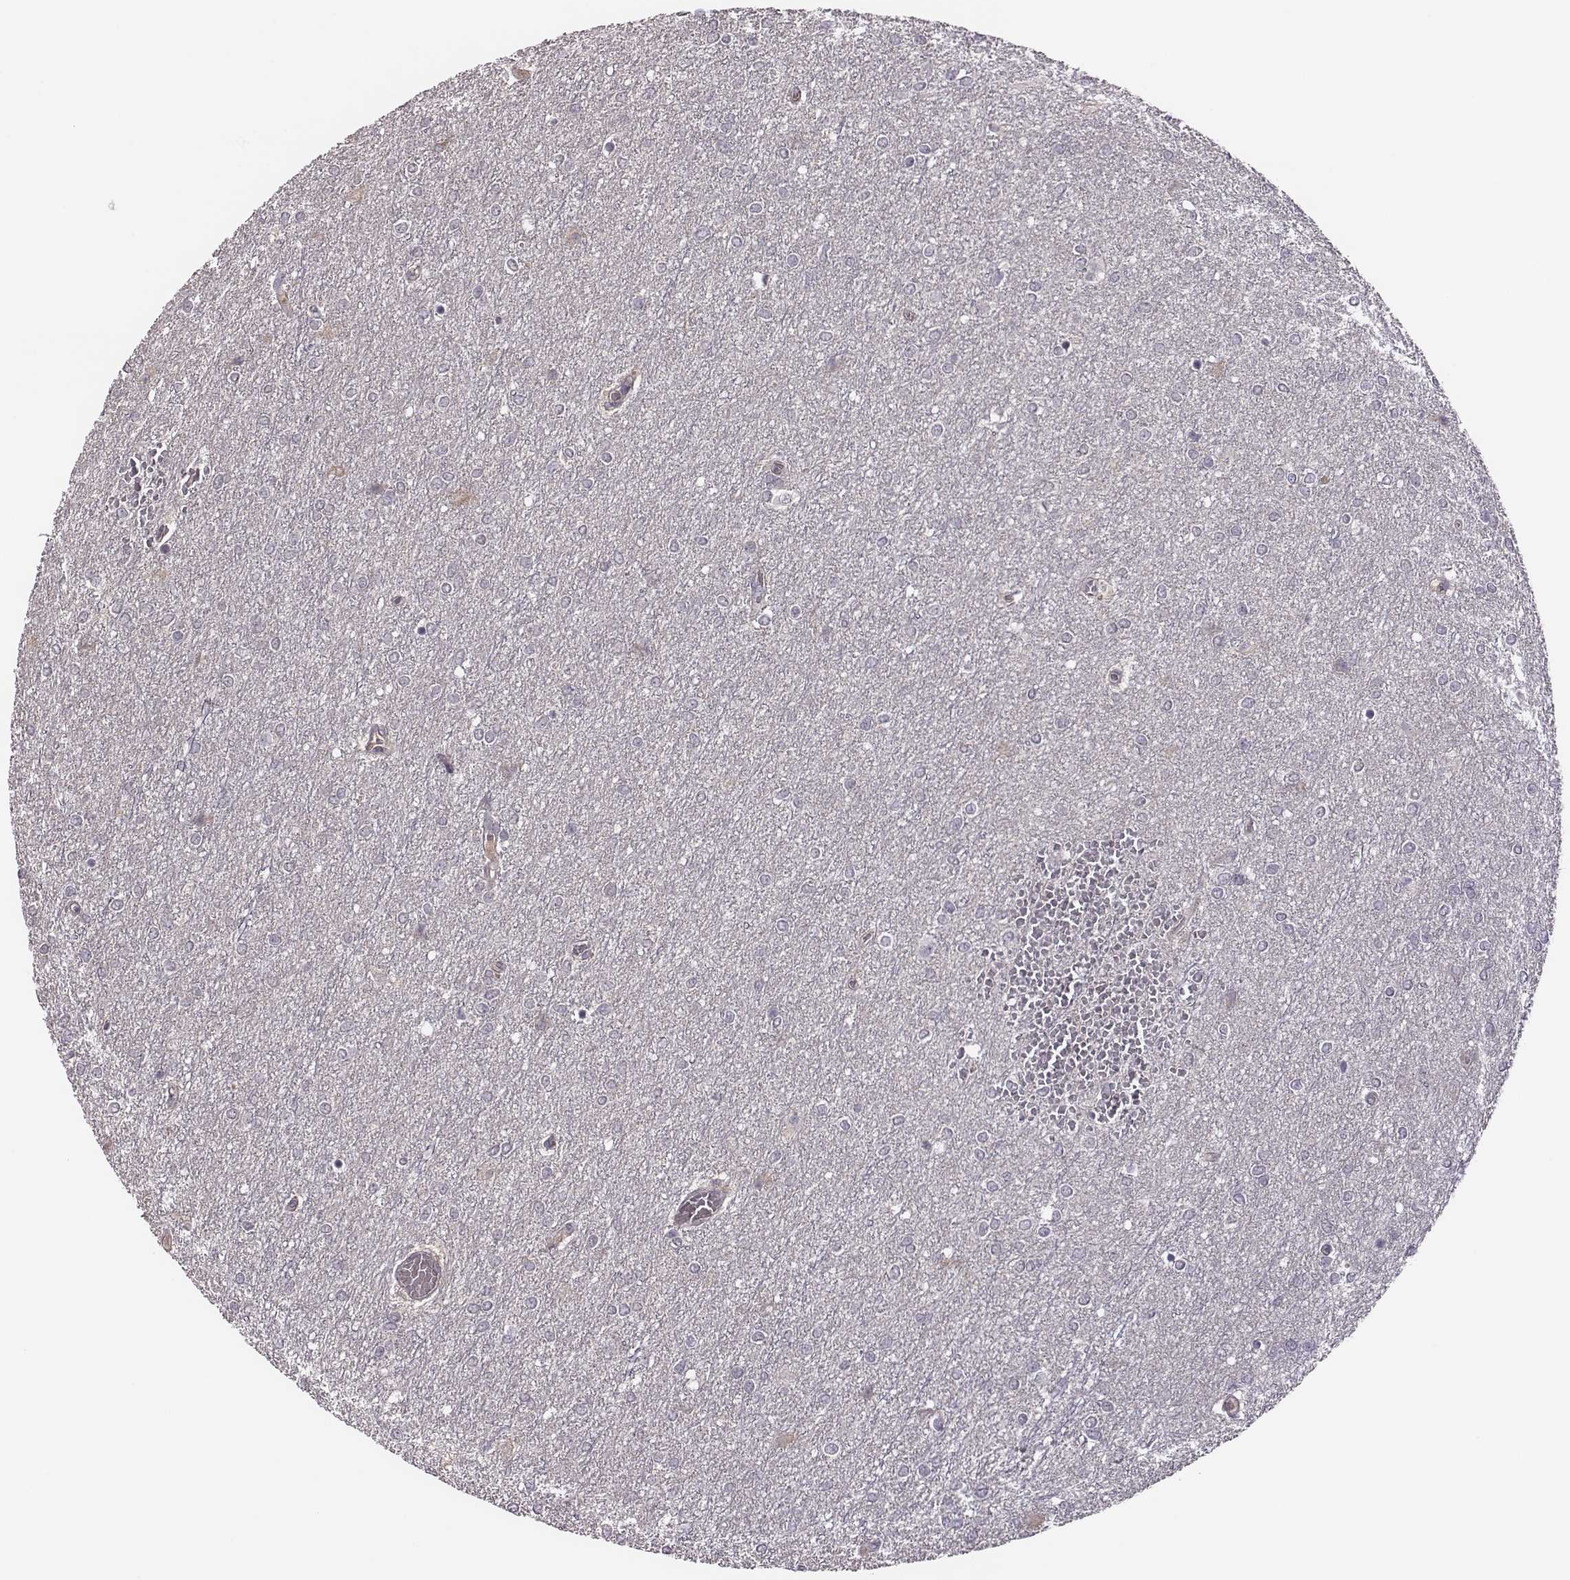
{"staining": {"intensity": "negative", "quantity": "none", "location": "none"}, "tissue": "glioma", "cell_type": "Tumor cells", "image_type": "cancer", "snomed": [{"axis": "morphology", "description": "Glioma, malignant, High grade"}, {"axis": "topography", "description": "Brain"}], "caption": "Micrograph shows no significant protein expression in tumor cells of glioma.", "gene": "KMO", "patient": {"sex": "female", "age": 61}}